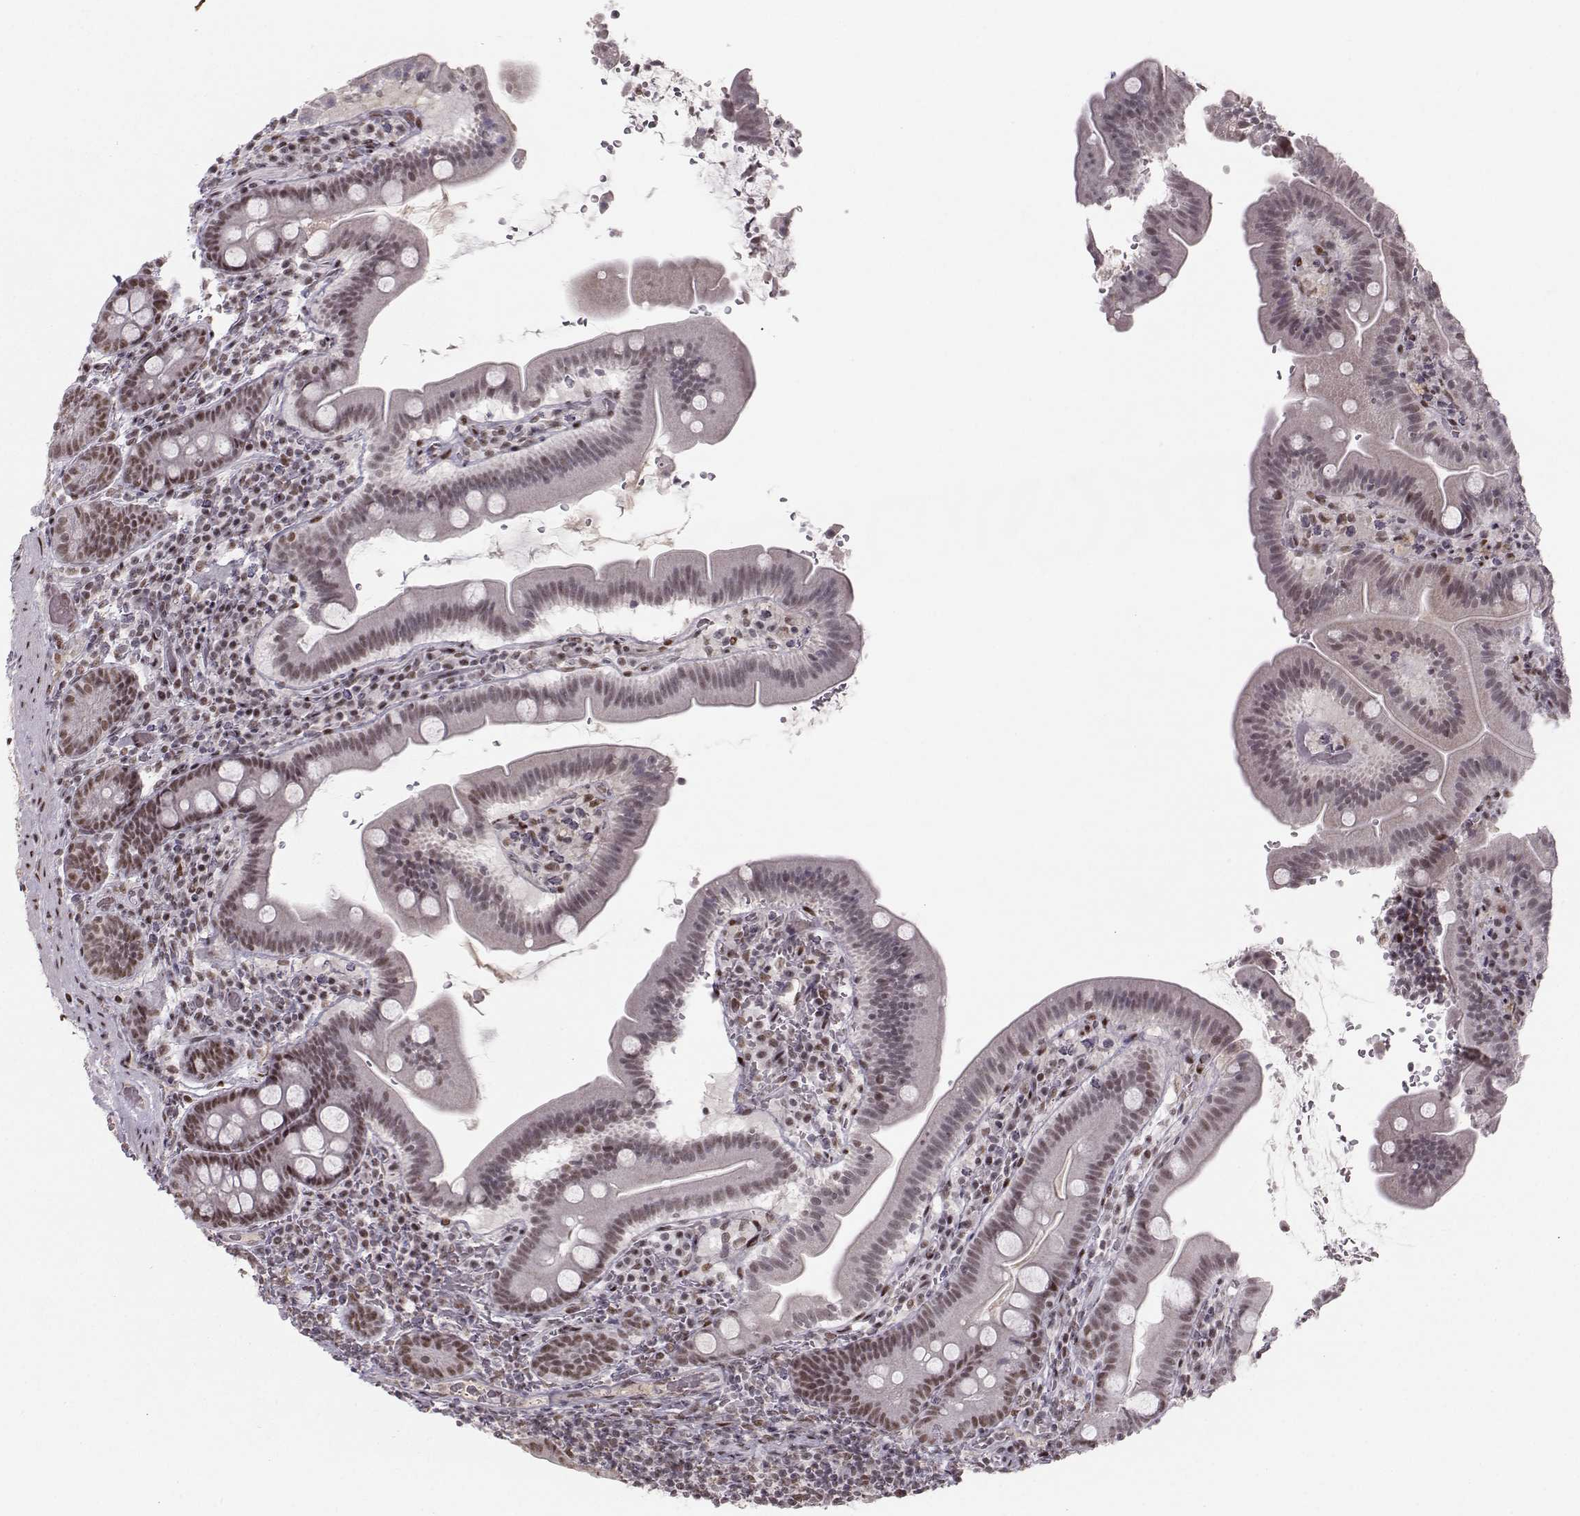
{"staining": {"intensity": "moderate", "quantity": "25%-75%", "location": "nuclear"}, "tissue": "small intestine", "cell_type": "Glandular cells", "image_type": "normal", "snomed": [{"axis": "morphology", "description": "Normal tissue, NOS"}, {"axis": "topography", "description": "Small intestine"}], "caption": "Immunohistochemistry (IHC) image of unremarkable small intestine: human small intestine stained using immunohistochemistry (IHC) displays medium levels of moderate protein expression localized specifically in the nuclear of glandular cells, appearing as a nuclear brown color.", "gene": "SNAPC2", "patient": {"sex": "male", "age": 26}}